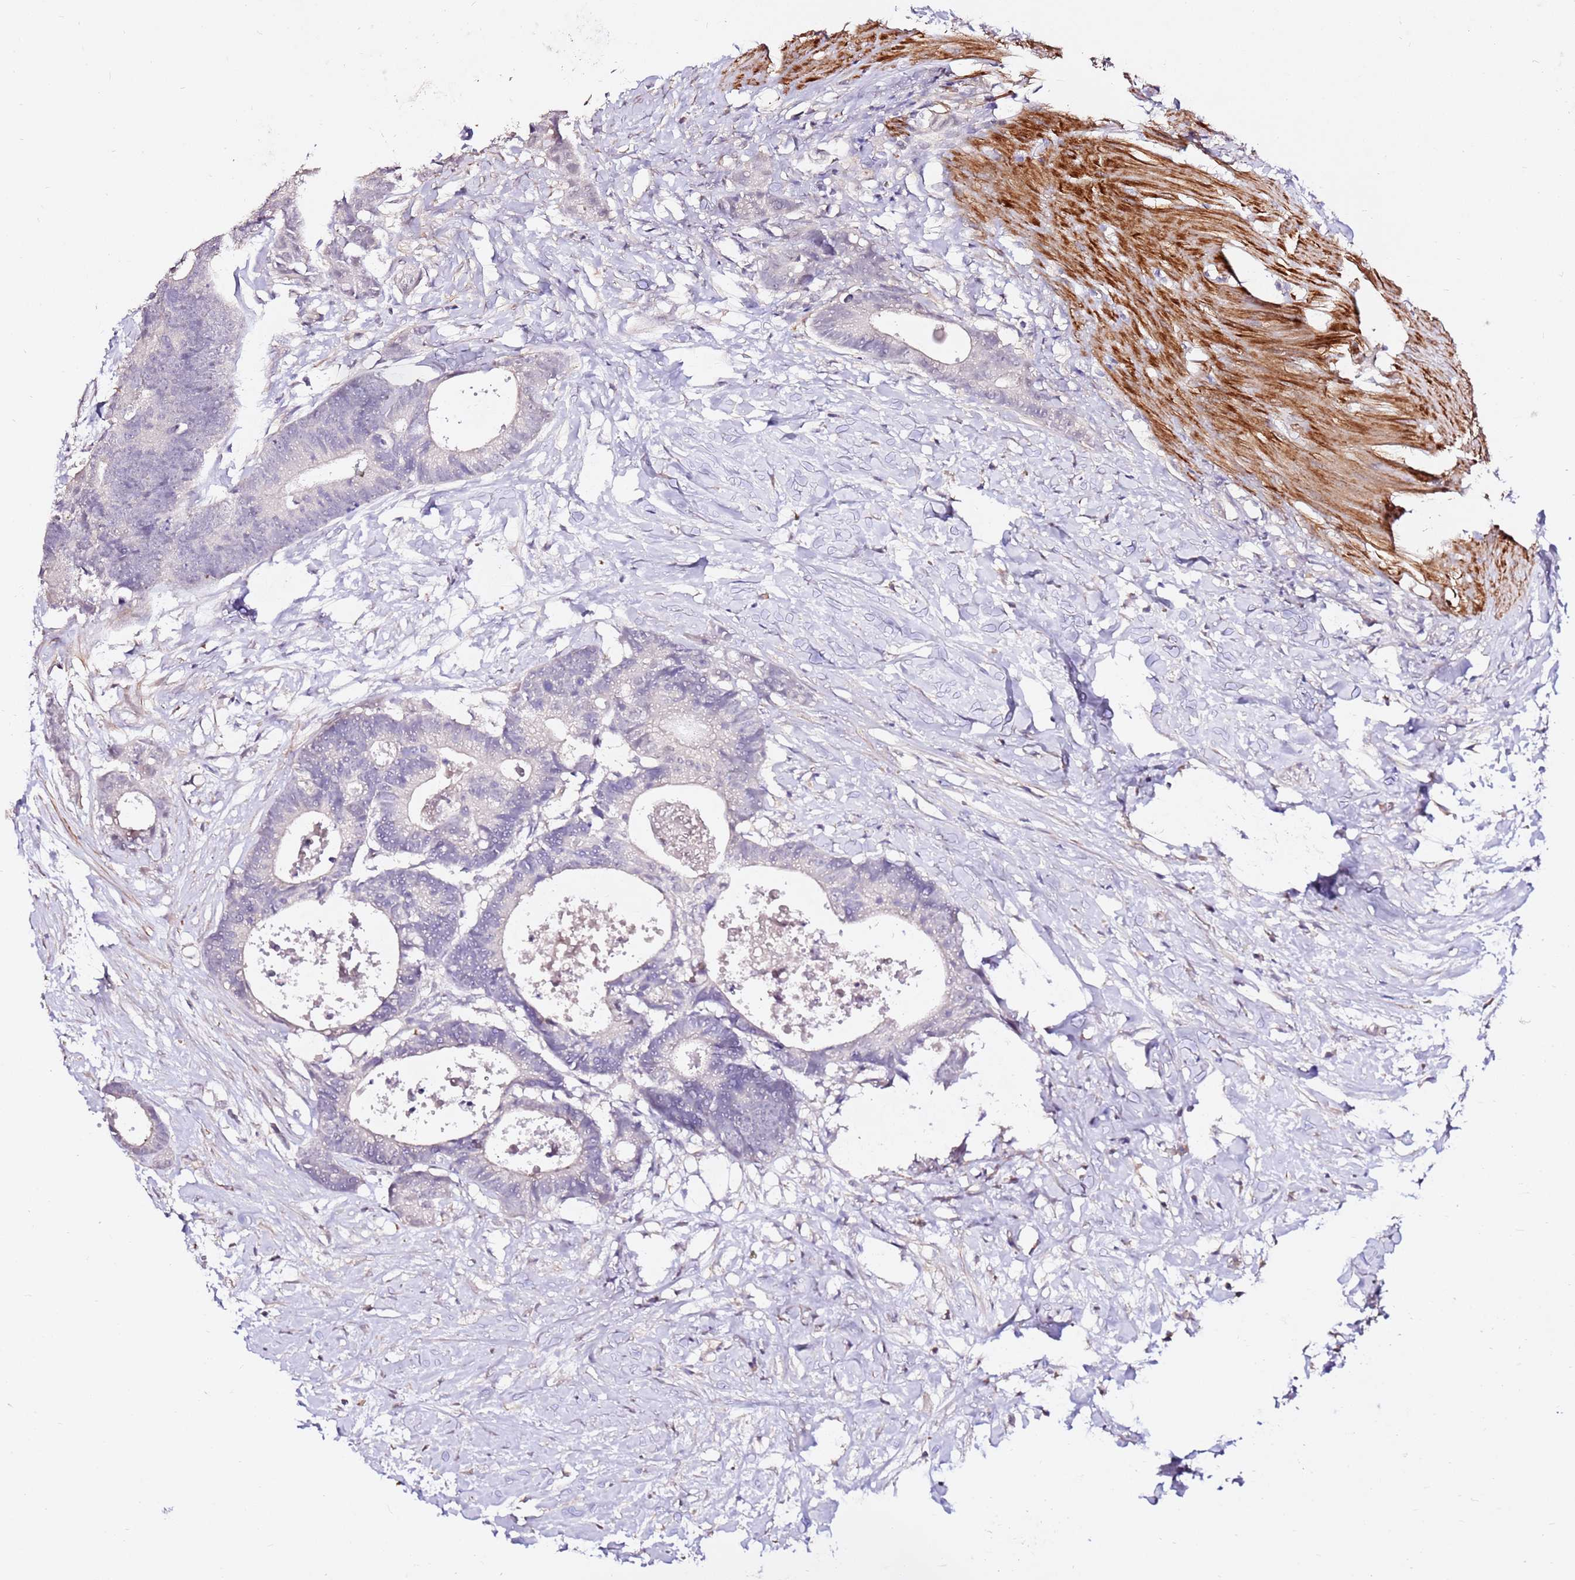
{"staining": {"intensity": "negative", "quantity": "none", "location": "none"}, "tissue": "colorectal cancer", "cell_type": "Tumor cells", "image_type": "cancer", "snomed": [{"axis": "morphology", "description": "Adenocarcinoma, NOS"}, {"axis": "topography", "description": "Colon"}], "caption": "Immunohistochemical staining of colorectal cancer (adenocarcinoma) demonstrates no significant positivity in tumor cells.", "gene": "ART5", "patient": {"sex": "female", "age": 57}}